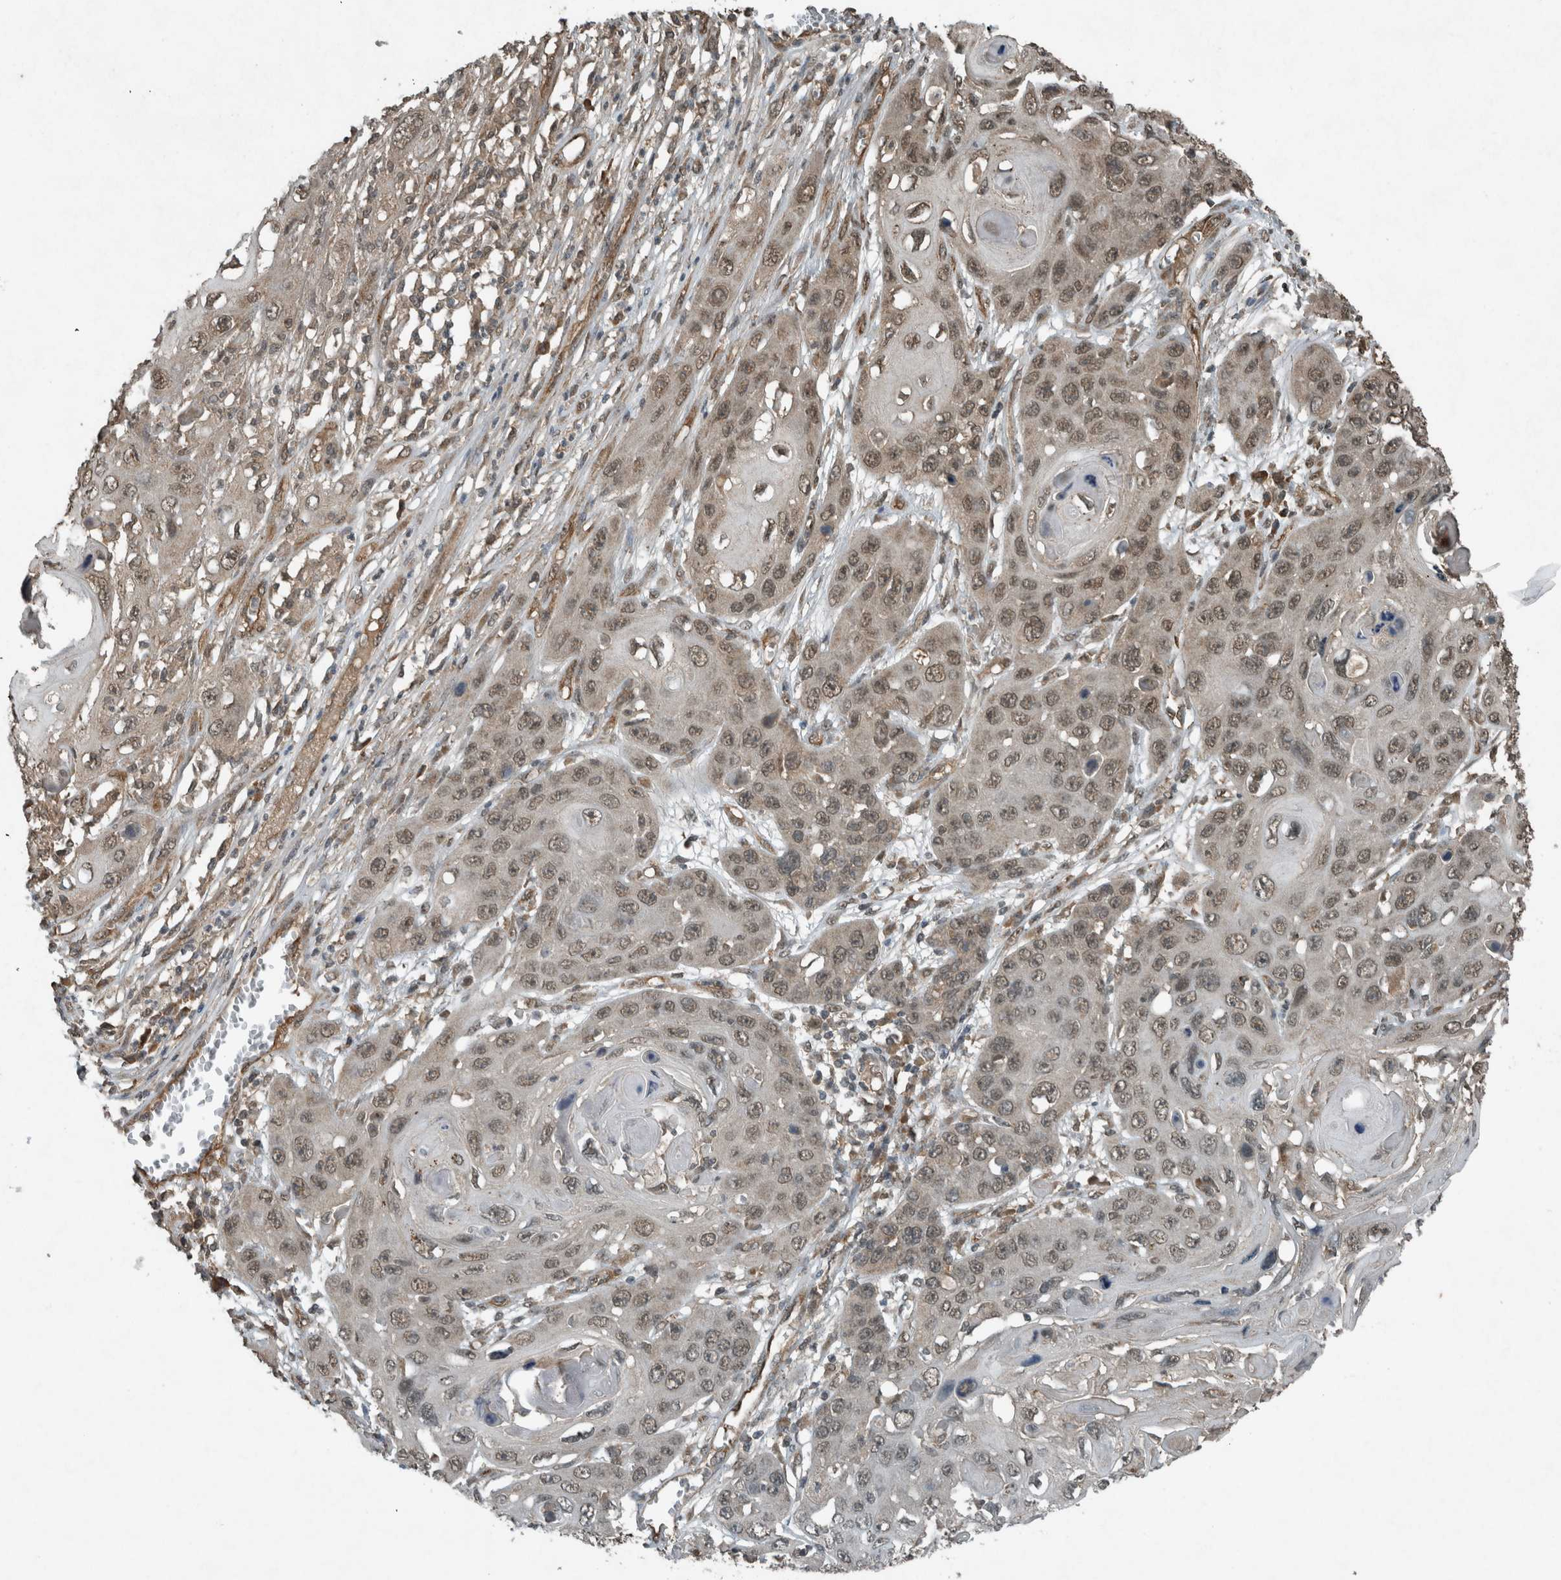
{"staining": {"intensity": "moderate", "quantity": ">75%", "location": "nuclear"}, "tissue": "skin cancer", "cell_type": "Tumor cells", "image_type": "cancer", "snomed": [{"axis": "morphology", "description": "Squamous cell carcinoma, NOS"}, {"axis": "topography", "description": "Skin"}], "caption": "This is a histology image of immunohistochemistry (IHC) staining of skin cancer (squamous cell carcinoma), which shows moderate positivity in the nuclear of tumor cells.", "gene": "ARHGEF12", "patient": {"sex": "male", "age": 55}}